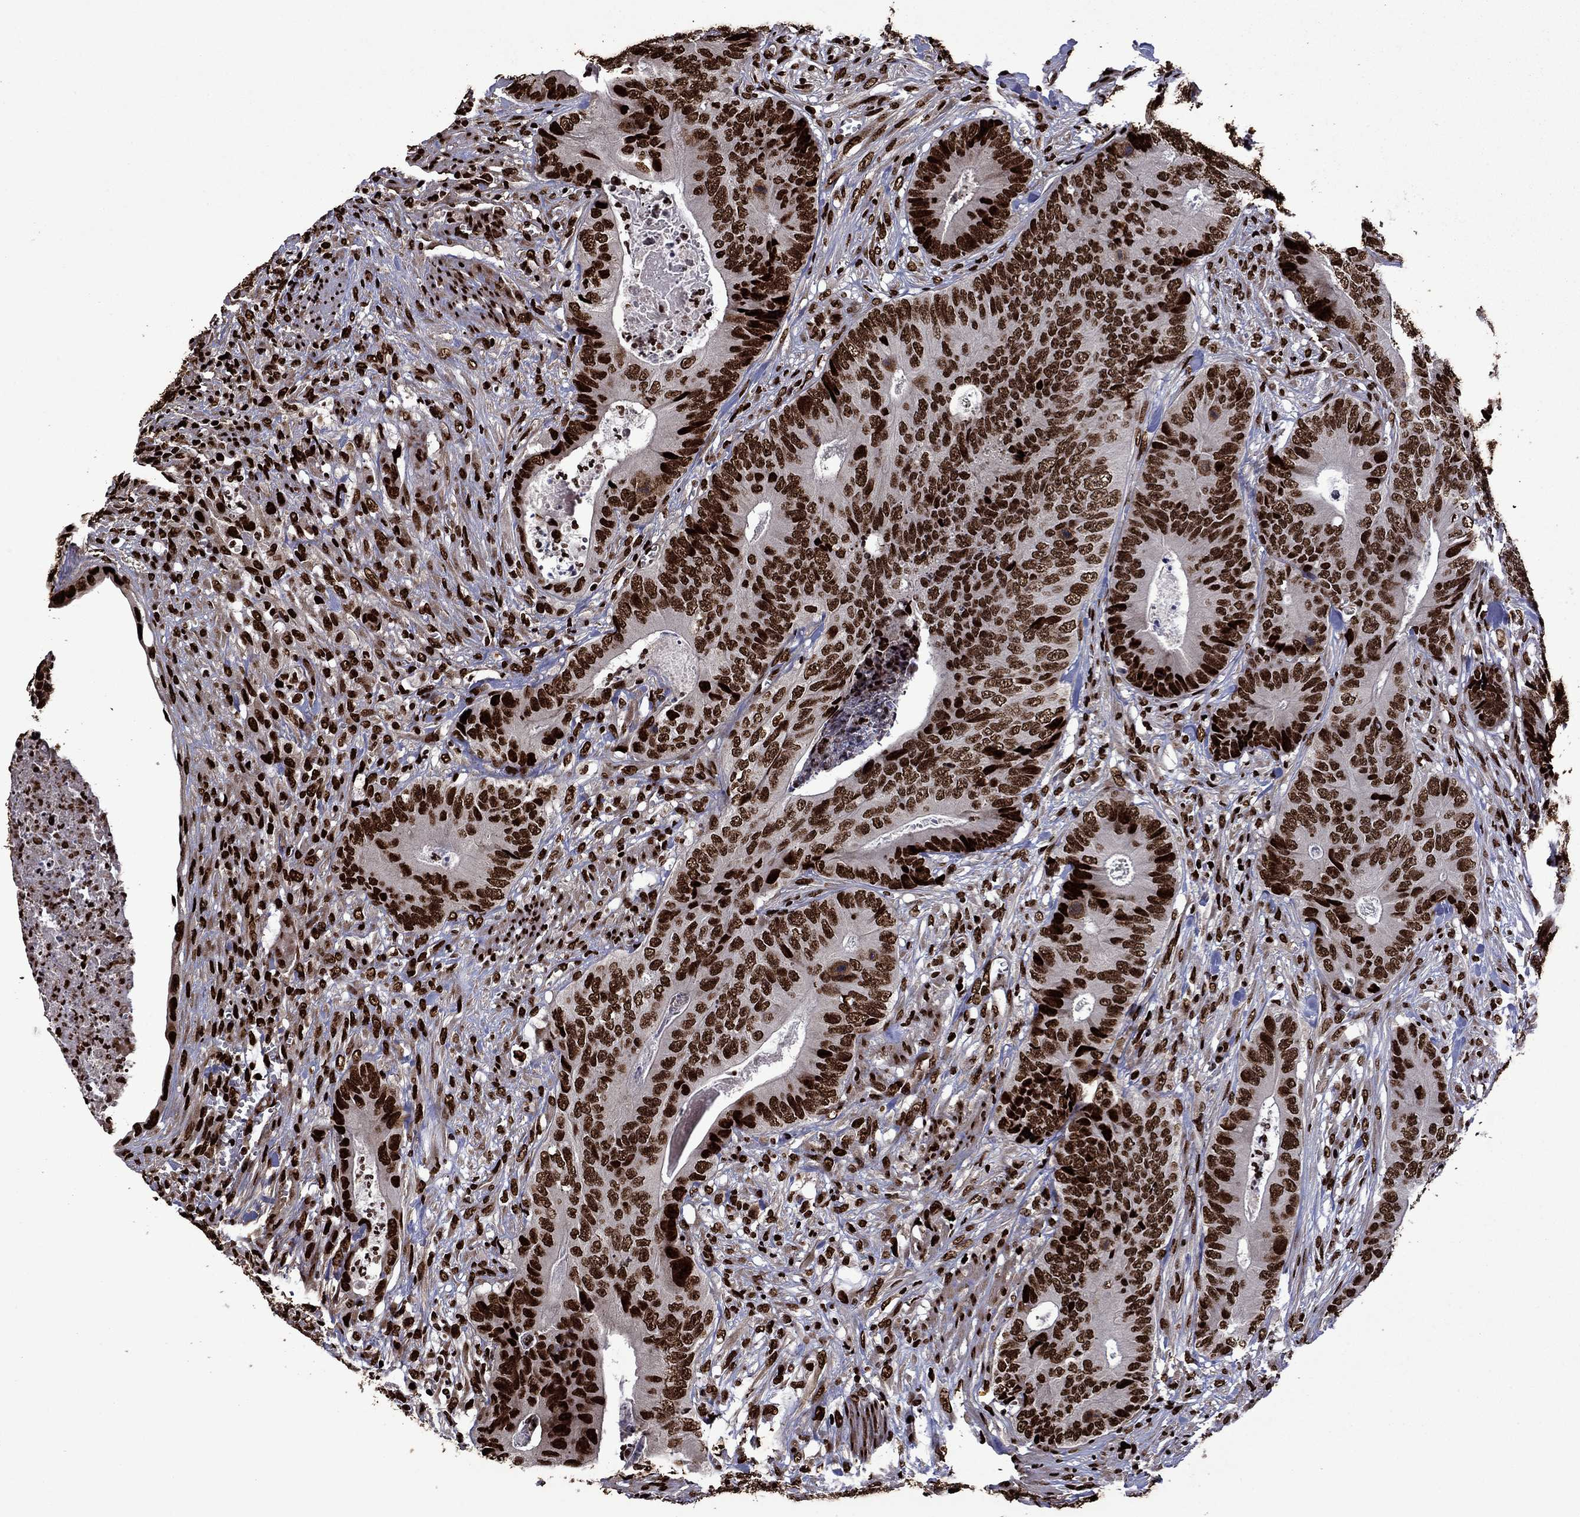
{"staining": {"intensity": "strong", "quantity": ">75%", "location": "nuclear"}, "tissue": "colorectal cancer", "cell_type": "Tumor cells", "image_type": "cancer", "snomed": [{"axis": "morphology", "description": "Adenocarcinoma, NOS"}, {"axis": "topography", "description": "Colon"}], "caption": "Tumor cells reveal strong nuclear staining in approximately >75% of cells in colorectal cancer.", "gene": "LIMK1", "patient": {"sex": "male", "age": 84}}